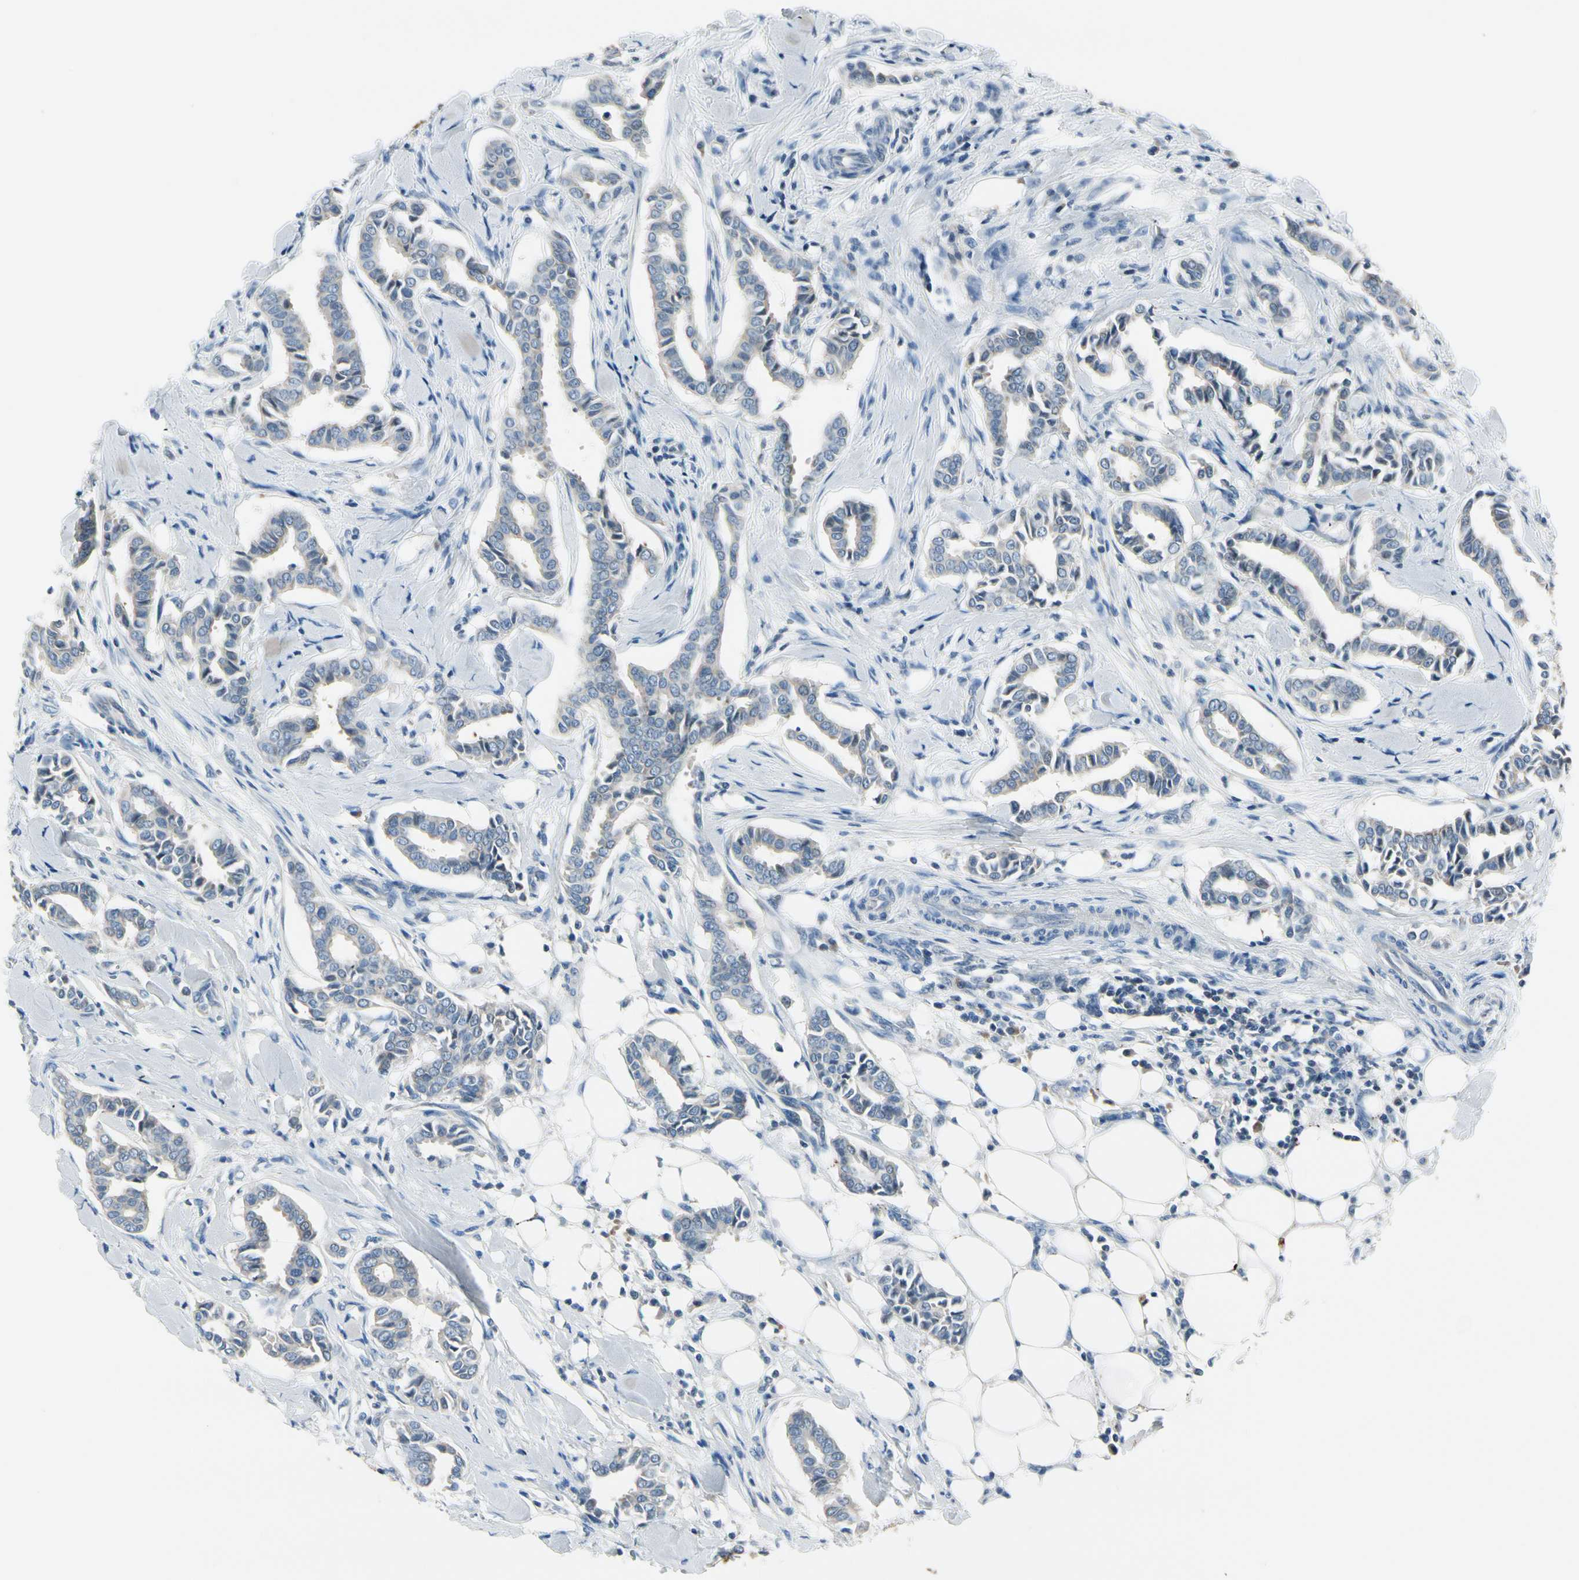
{"staining": {"intensity": "negative", "quantity": "none", "location": "none"}, "tissue": "head and neck cancer", "cell_type": "Tumor cells", "image_type": "cancer", "snomed": [{"axis": "morphology", "description": "Adenocarcinoma, NOS"}, {"axis": "topography", "description": "Salivary gland"}, {"axis": "topography", "description": "Head-Neck"}], "caption": "This photomicrograph is of adenocarcinoma (head and neck) stained with immunohistochemistry (IHC) to label a protein in brown with the nuclei are counter-stained blue. There is no positivity in tumor cells. Brightfield microscopy of immunohistochemistry (IHC) stained with DAB (brown) and hematoxylin (blue), captured at high magnification.", "gene": "PEBP1", "patient": {"sex": "female", "age": 59}}